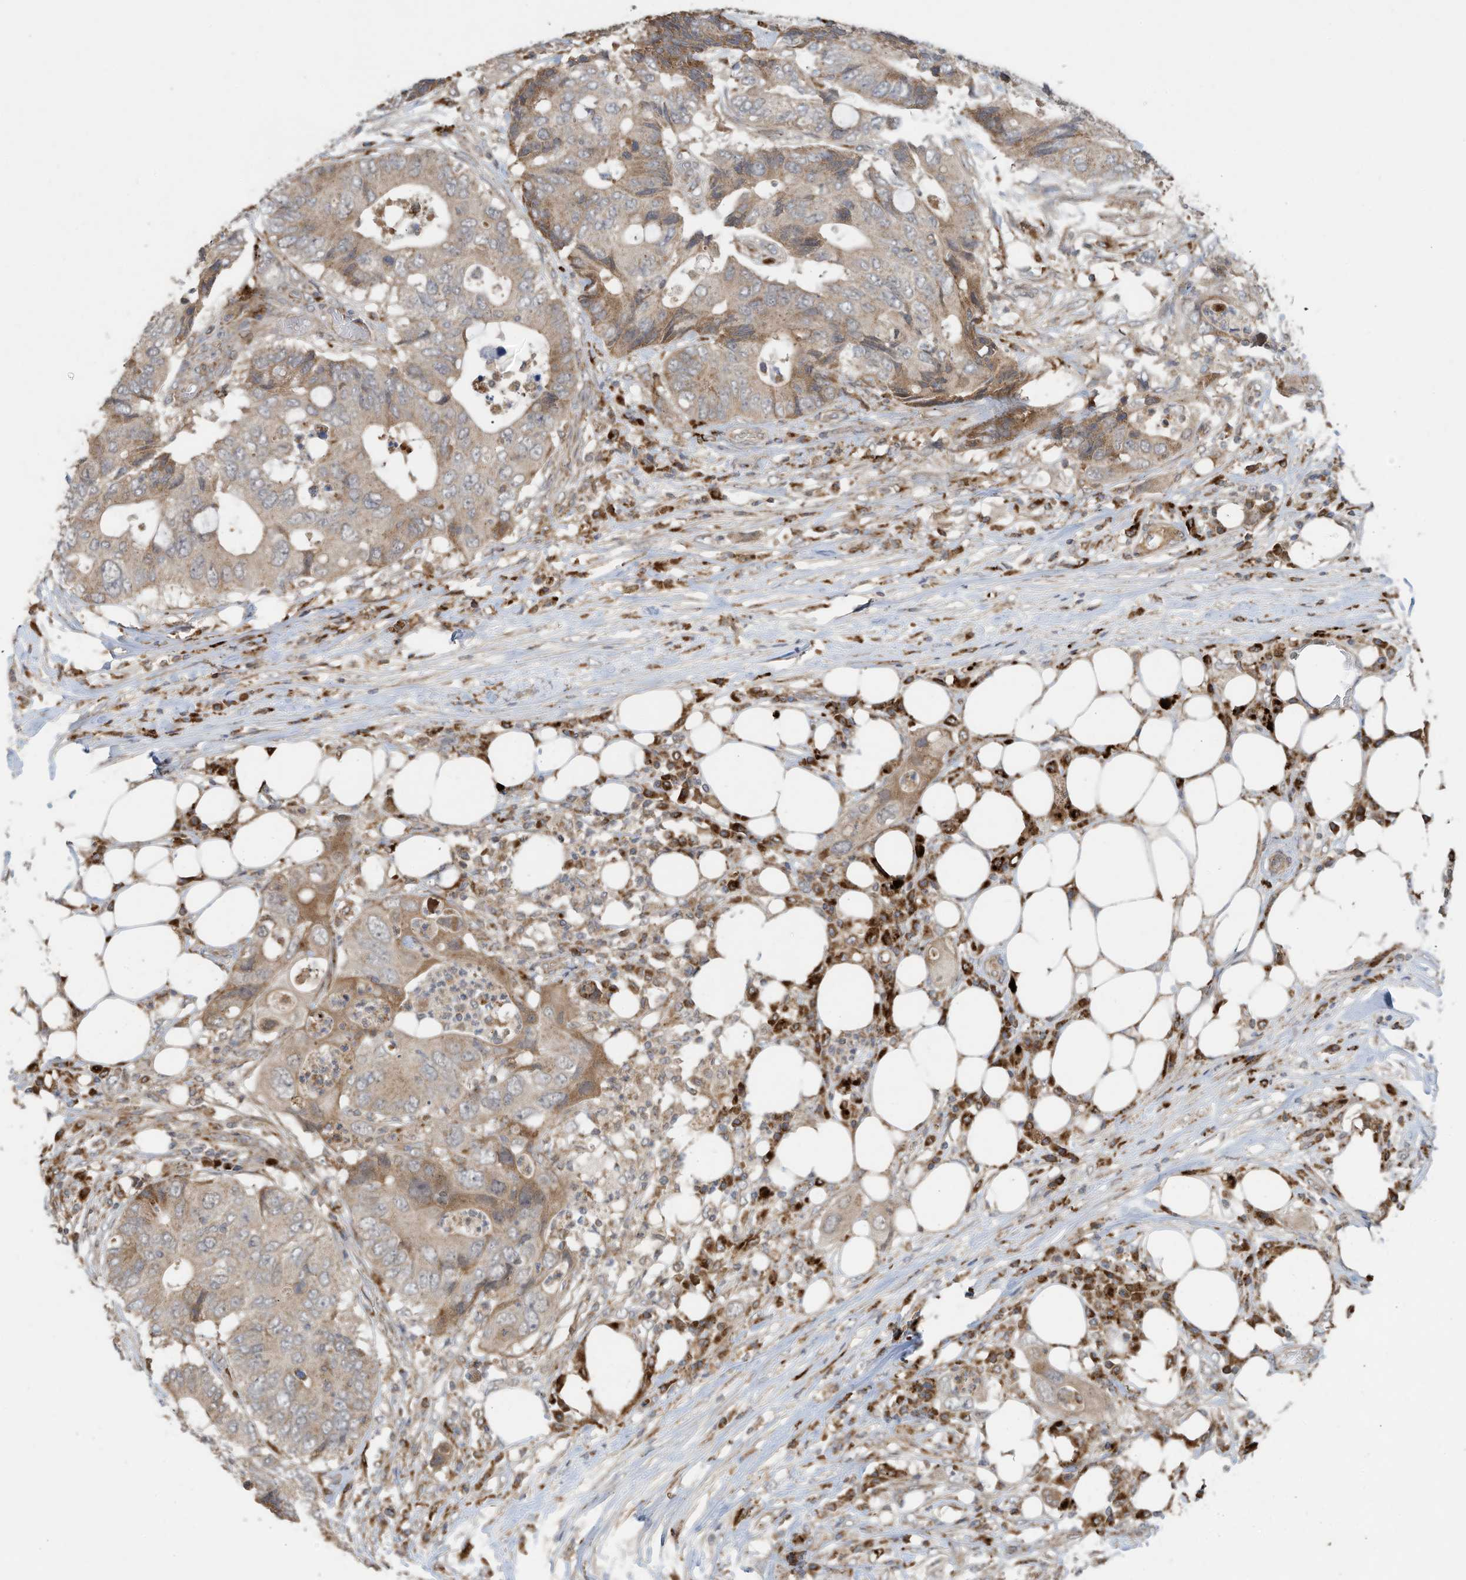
{"staining": {"intensity": "moderate", "quantity": "<25%", "location": "cytoplasmic/membranous"}, "tissue": "colorectal cancer", "cell_type": "Tumor cells", "image_type": "cancer", "snomed": [{"axis": "morphology", "description": "Adenocarcinoma, NOS"}, {"axis": "topography", "description": "Colon"}], "caption": "Immunohistochemical staining of human adenocarcinoma (colorectal) displays low levels of moderate cytoplasmic/membranous staining in approximately <25% of tumor cells.", "gene": "C2orf74", "patient": {"sex": "male", "age": 71}}